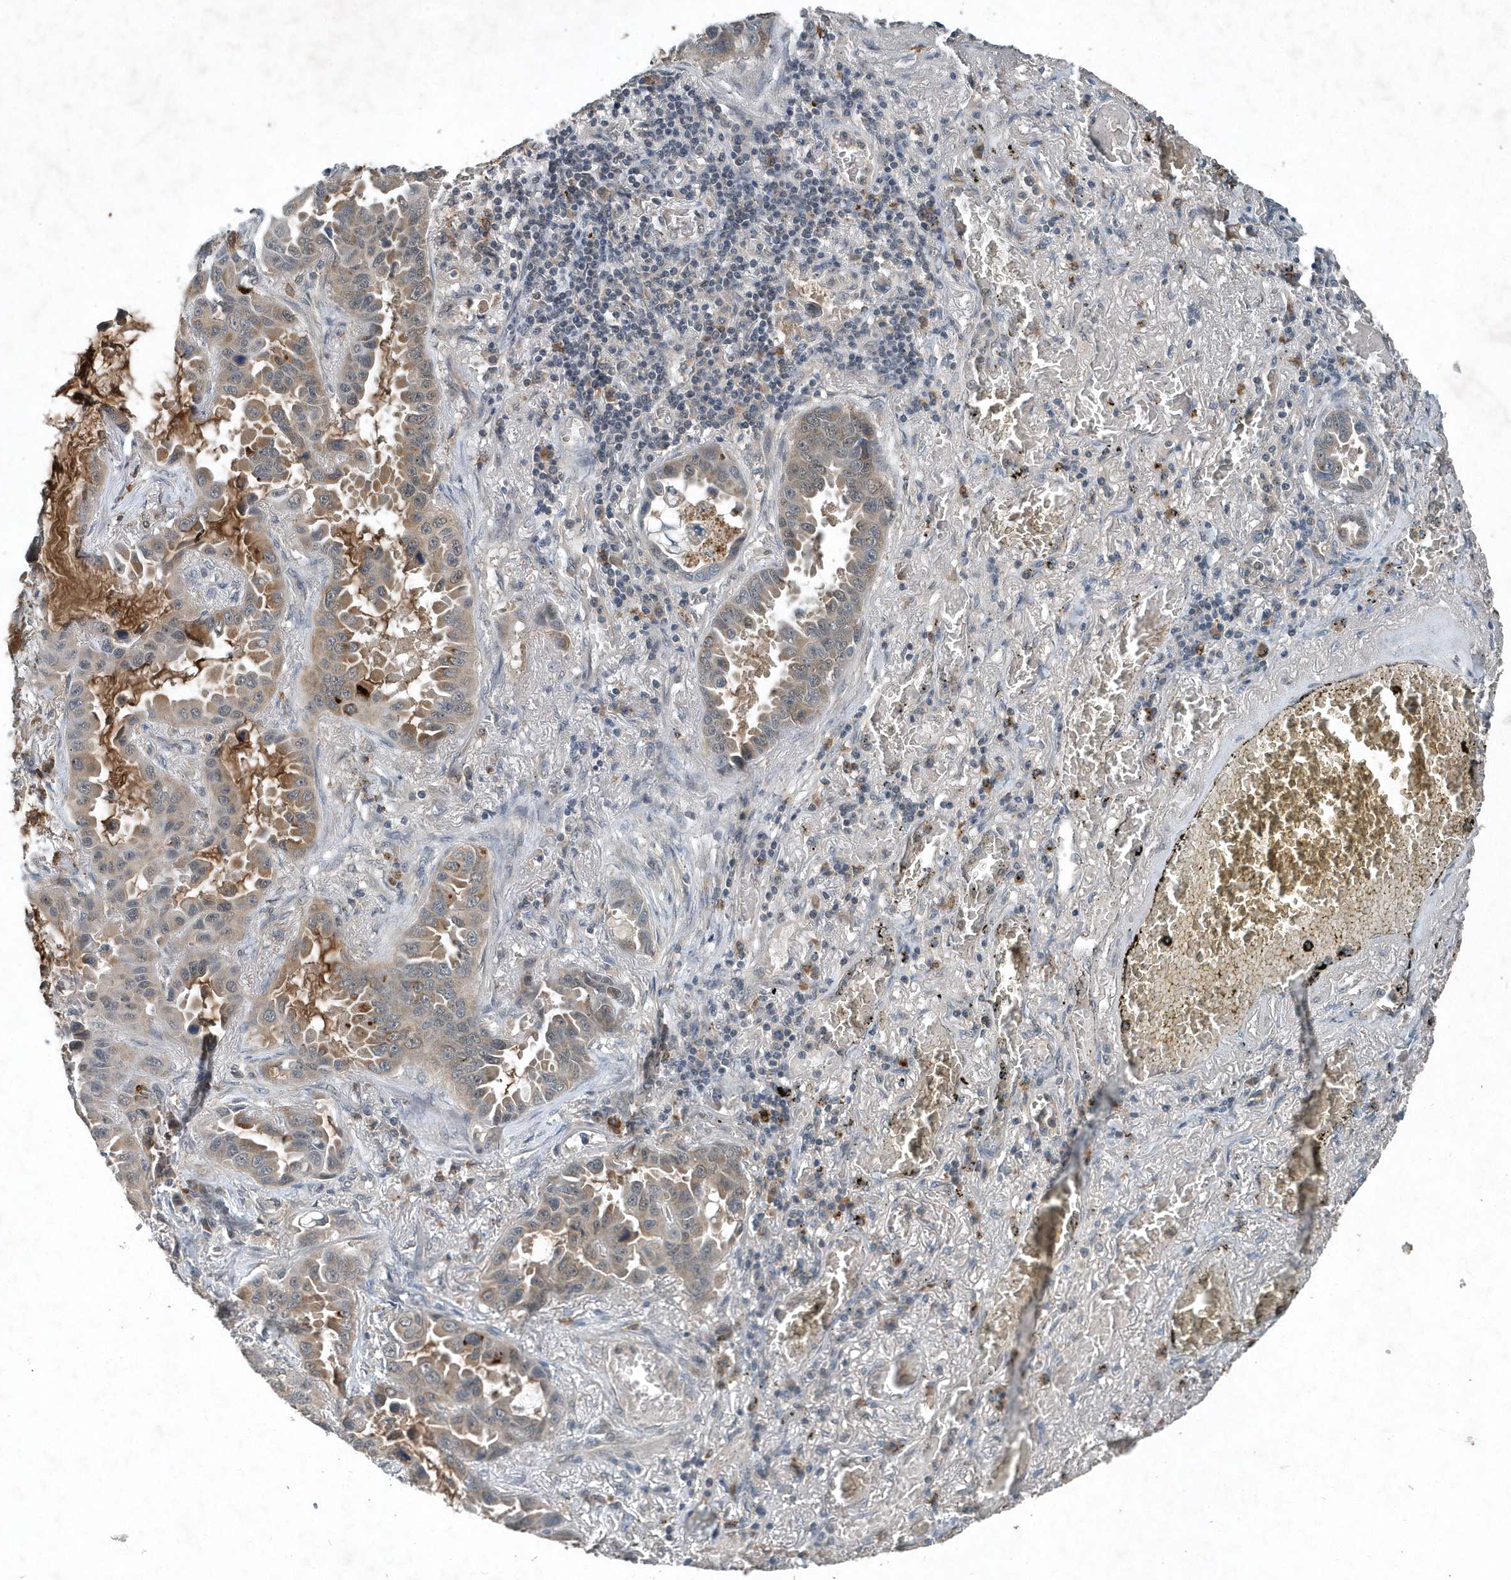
{"staining": {"intensity": "negative", "quantity": "none", "location": "none"}, "tissue": "lung cancer", "cell_type": "Tumor cells", "image_type": "cancer", "snomed": [{"axis": "morphology", "description": "Adenocarcinoma, NOS"}, {"axis": "topography", "description": "Lung"}], "caption": "Tumor cells are negative for brown protein staining in lung cancer (adenocarcinoma). (Stains: DAB immunohistochemistry (IHC) with hematoxylin counter stain, Microscopy: brightfield microscopy at high magnification).", "gene": "SCFD2", "patient": {"sex": "male", "age": 64}}